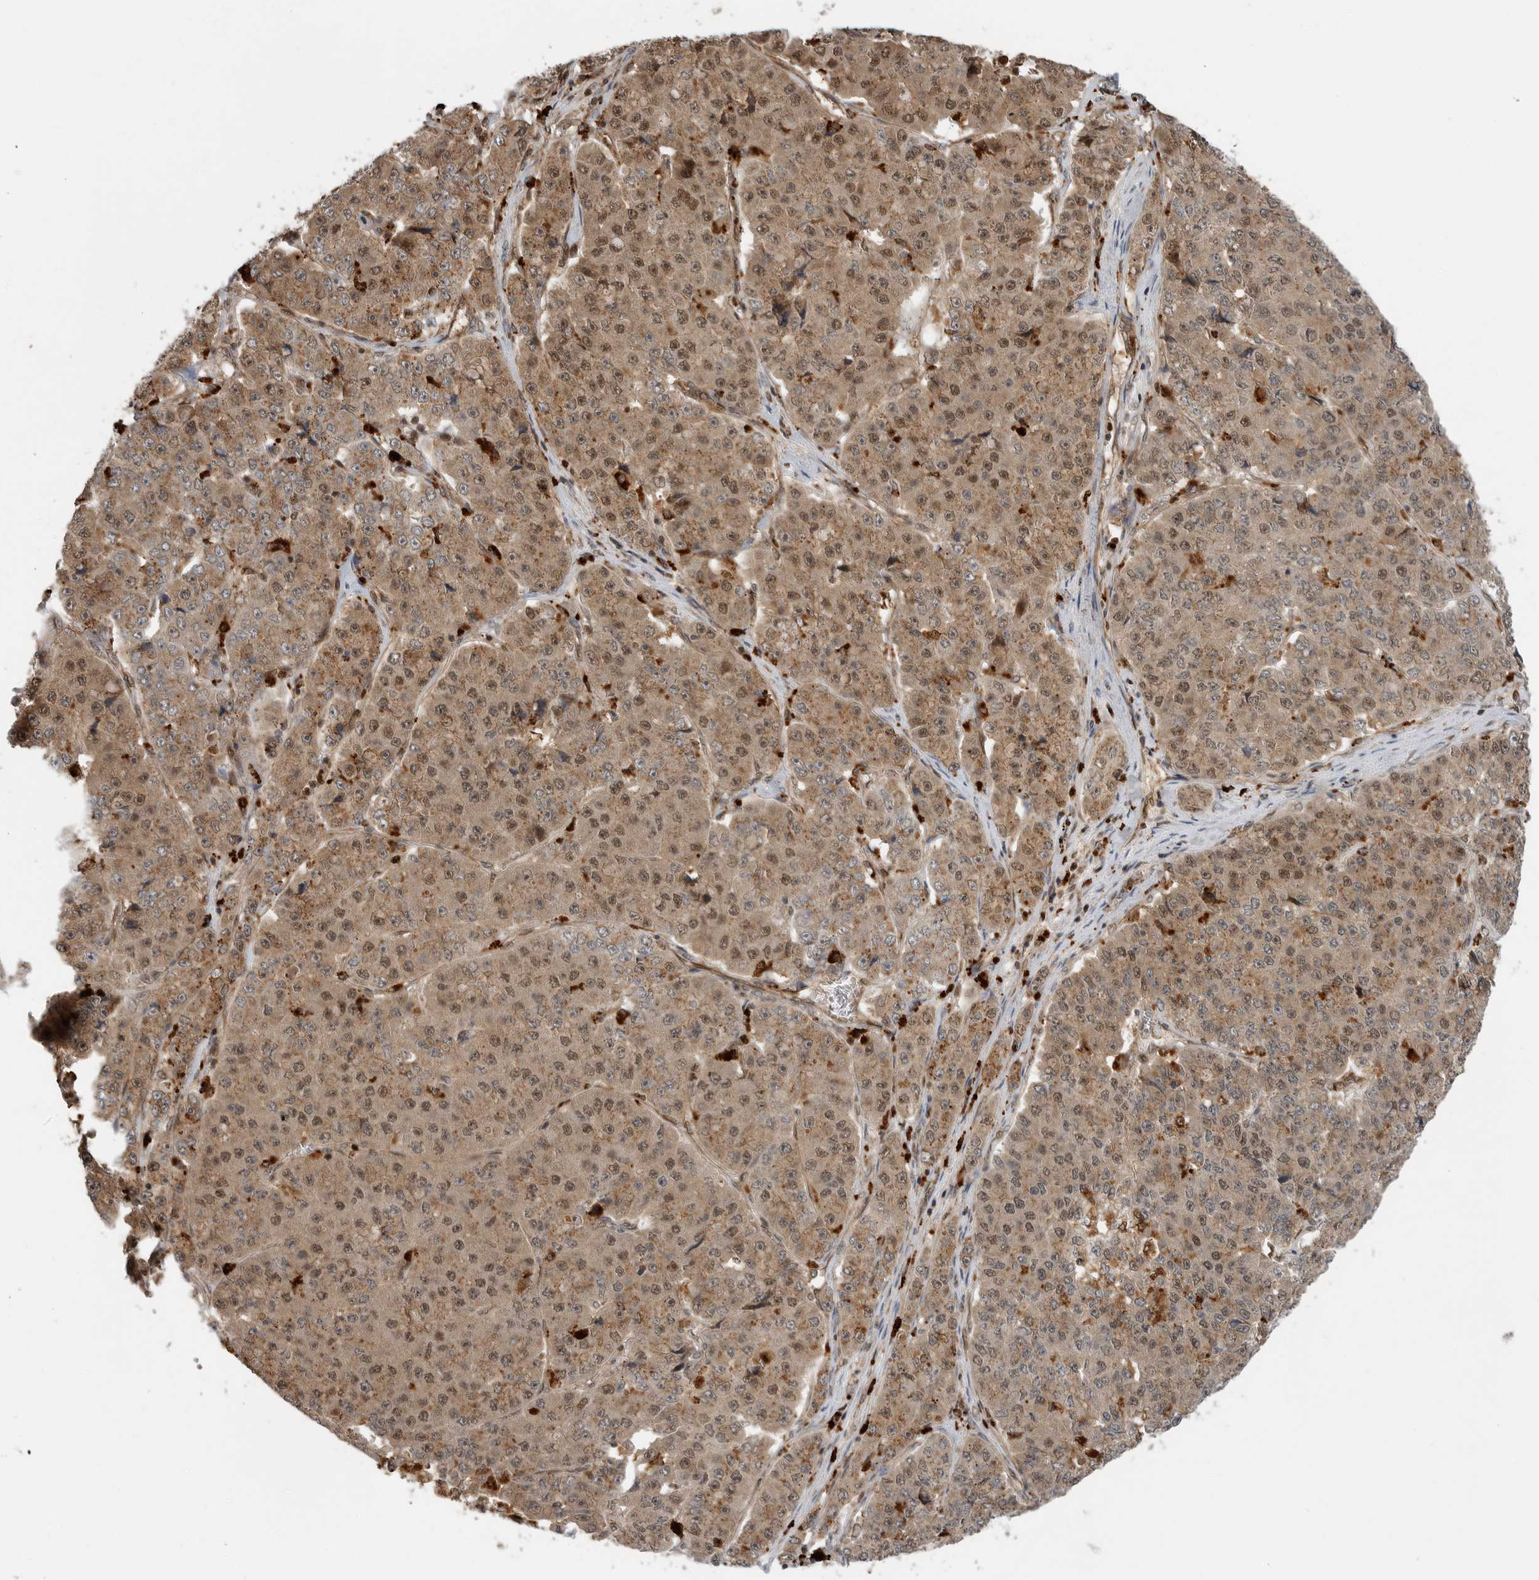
{"staining": {"intensity": "moderate", "quantity": ">75%", "location": "cytoplasmic/membranous,nuclear"}, "tissue": "pancreatic cancer", "cell_type": "Tumor cells", "image_type": "cancer", "snomed": [{"axis": "morphology", "description": "Adenocarcinoma, NOS"}, {"axis": "topography", "description": "Pancreas"}], "caption": "Immunohistochemistry (IHC) staining of pancreatic adenocarcinoma, which exhibits medium levels of moderate cytoplasmic/membranous and nuclear staining in about >75% of tumor cells indicating moderate cytoplasmic/membranous and nuclear protein expression. The staining was performed using DAB (brown) for protein detection and nuclei were counterstained in hematoxylin (blue).", "gene": "STRAP", "patient": {"sex": "male", "age": 50}}